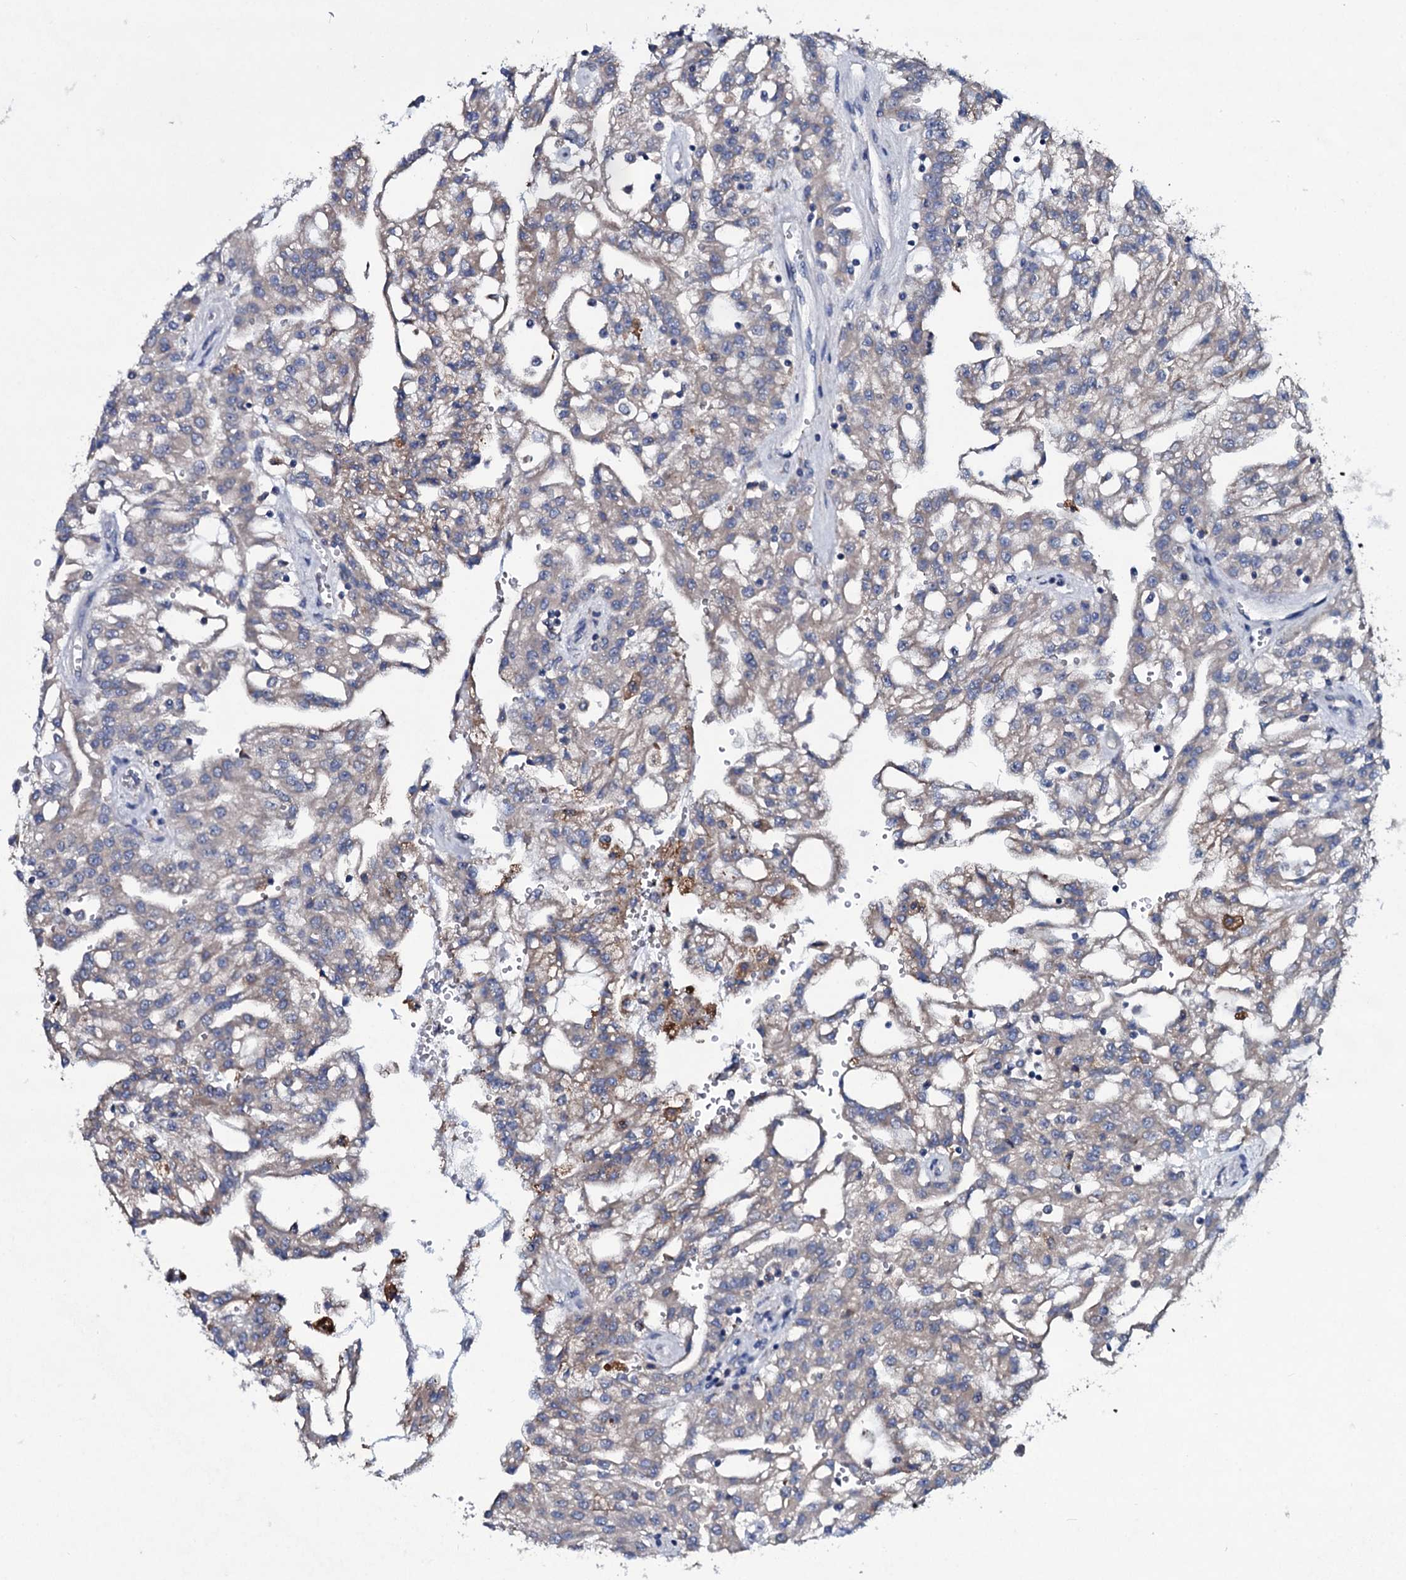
{"staining": {"intensity": "weak", "quantity": ">75%", "location": "cytoplasmic/membranous"}, "tissue": "renal cancer", "cell_type": "Tumor cells", "image_type": "cancer", "snomed": [{"axis": "morphology", "description": "Adenocarcinoma, NOS"}, {"axis": "topography", "description": "Kidney"}], "caption": "This micrograph demonstrates immunohistochemistry staining of adenocarcinoma (renal), with low weak cytoplasmic/membranous positivity in about >75% of tumor cells.", "gene": "TPGS2", "patient": {"sex": "male", "age": 63}}